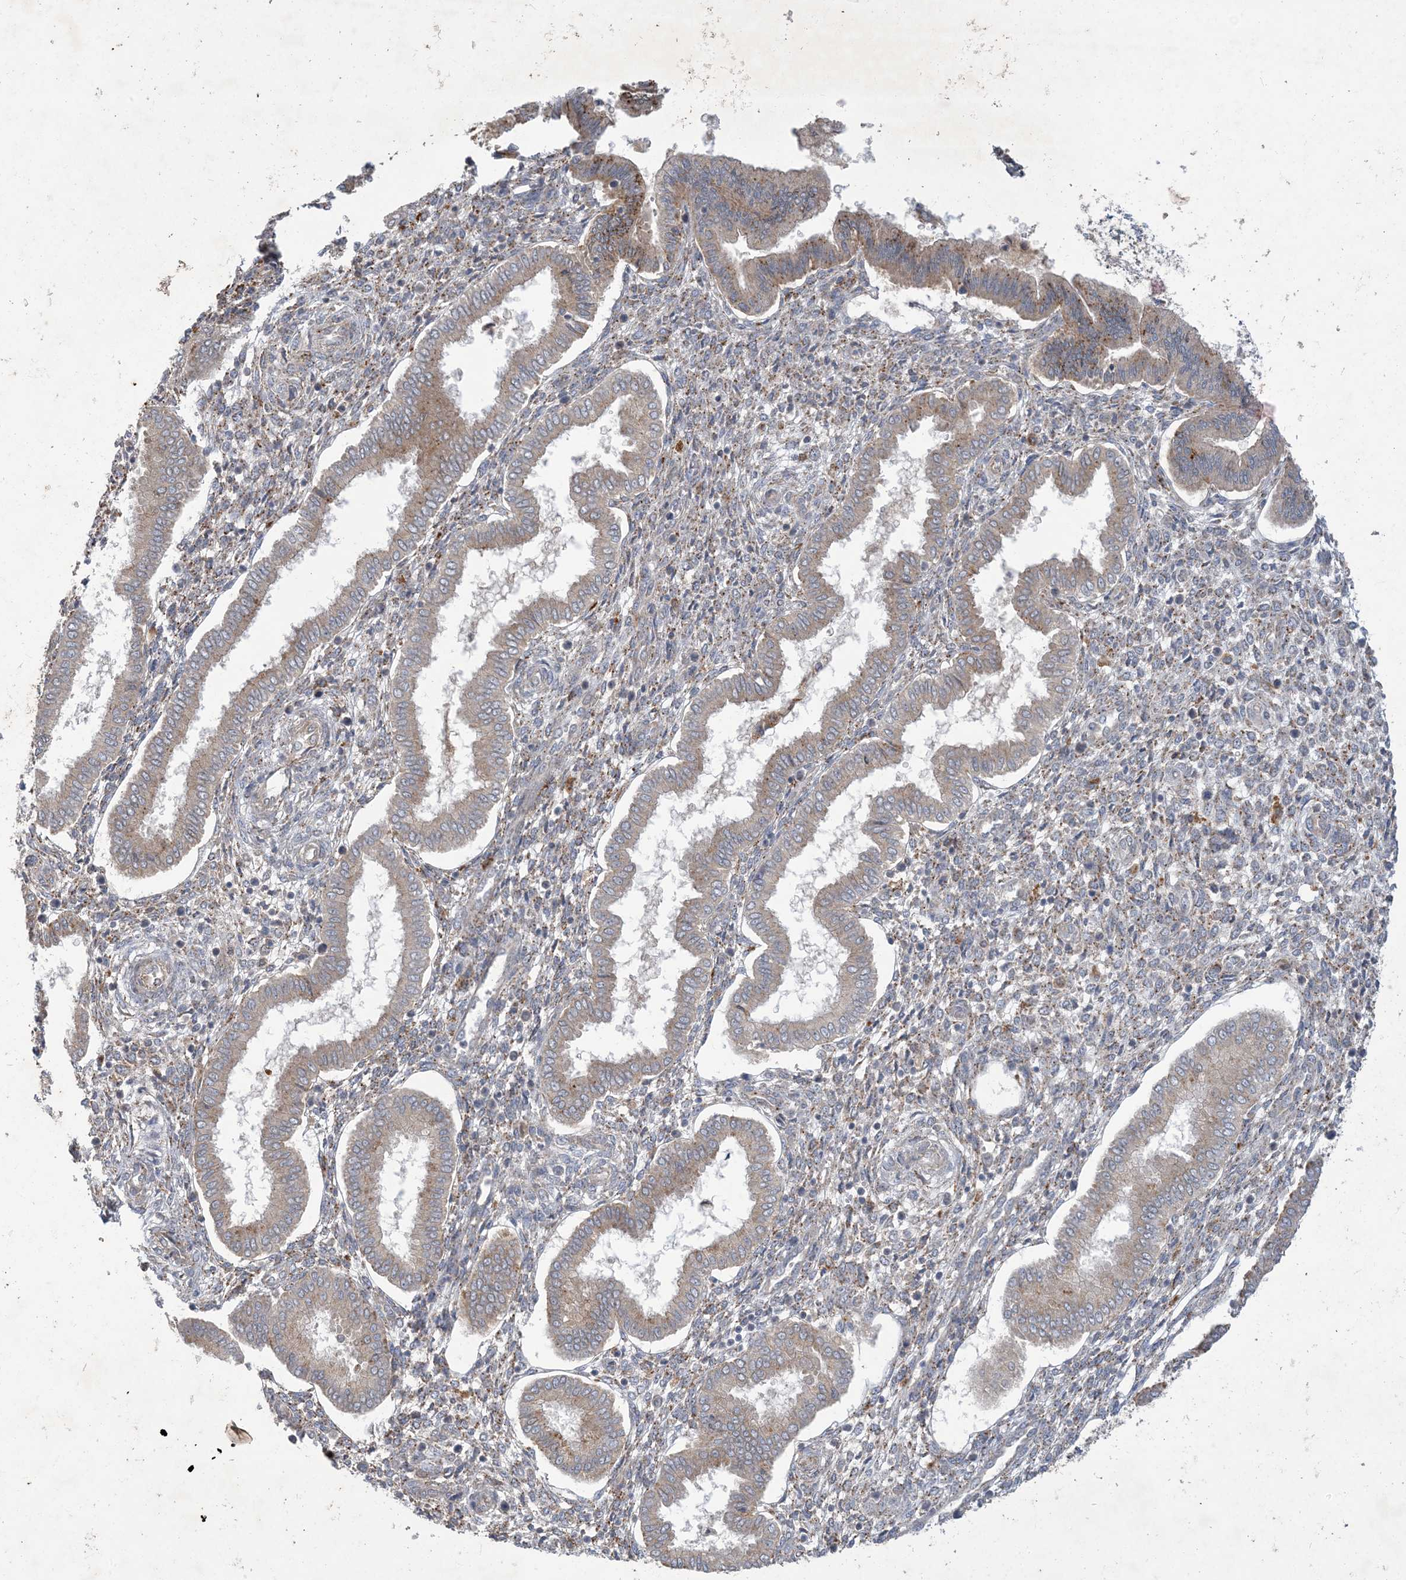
{"staining": {"intensity": "moderate", "quantity": "25%-75%", "location": "cytoplasmic/membranous"}, "tissue": "endometrium", "cell_type": "Cells in endometrial stroma", "image_type": "normal", "snomed": [{"axis": "morphology", "description": "Normal tissue, NOS"}, {"axis": "topography", "description": "Endometrium"}], "caption": "High-power microscopy captured an IHC histopathology image of benign endometrium, revealing moderate cytoplasmic/membranous staining in about 25%-75% of cells in endometrial stroma.", "gene": "MRPS18A", "patient": {"sex": "female", "age": 24}}